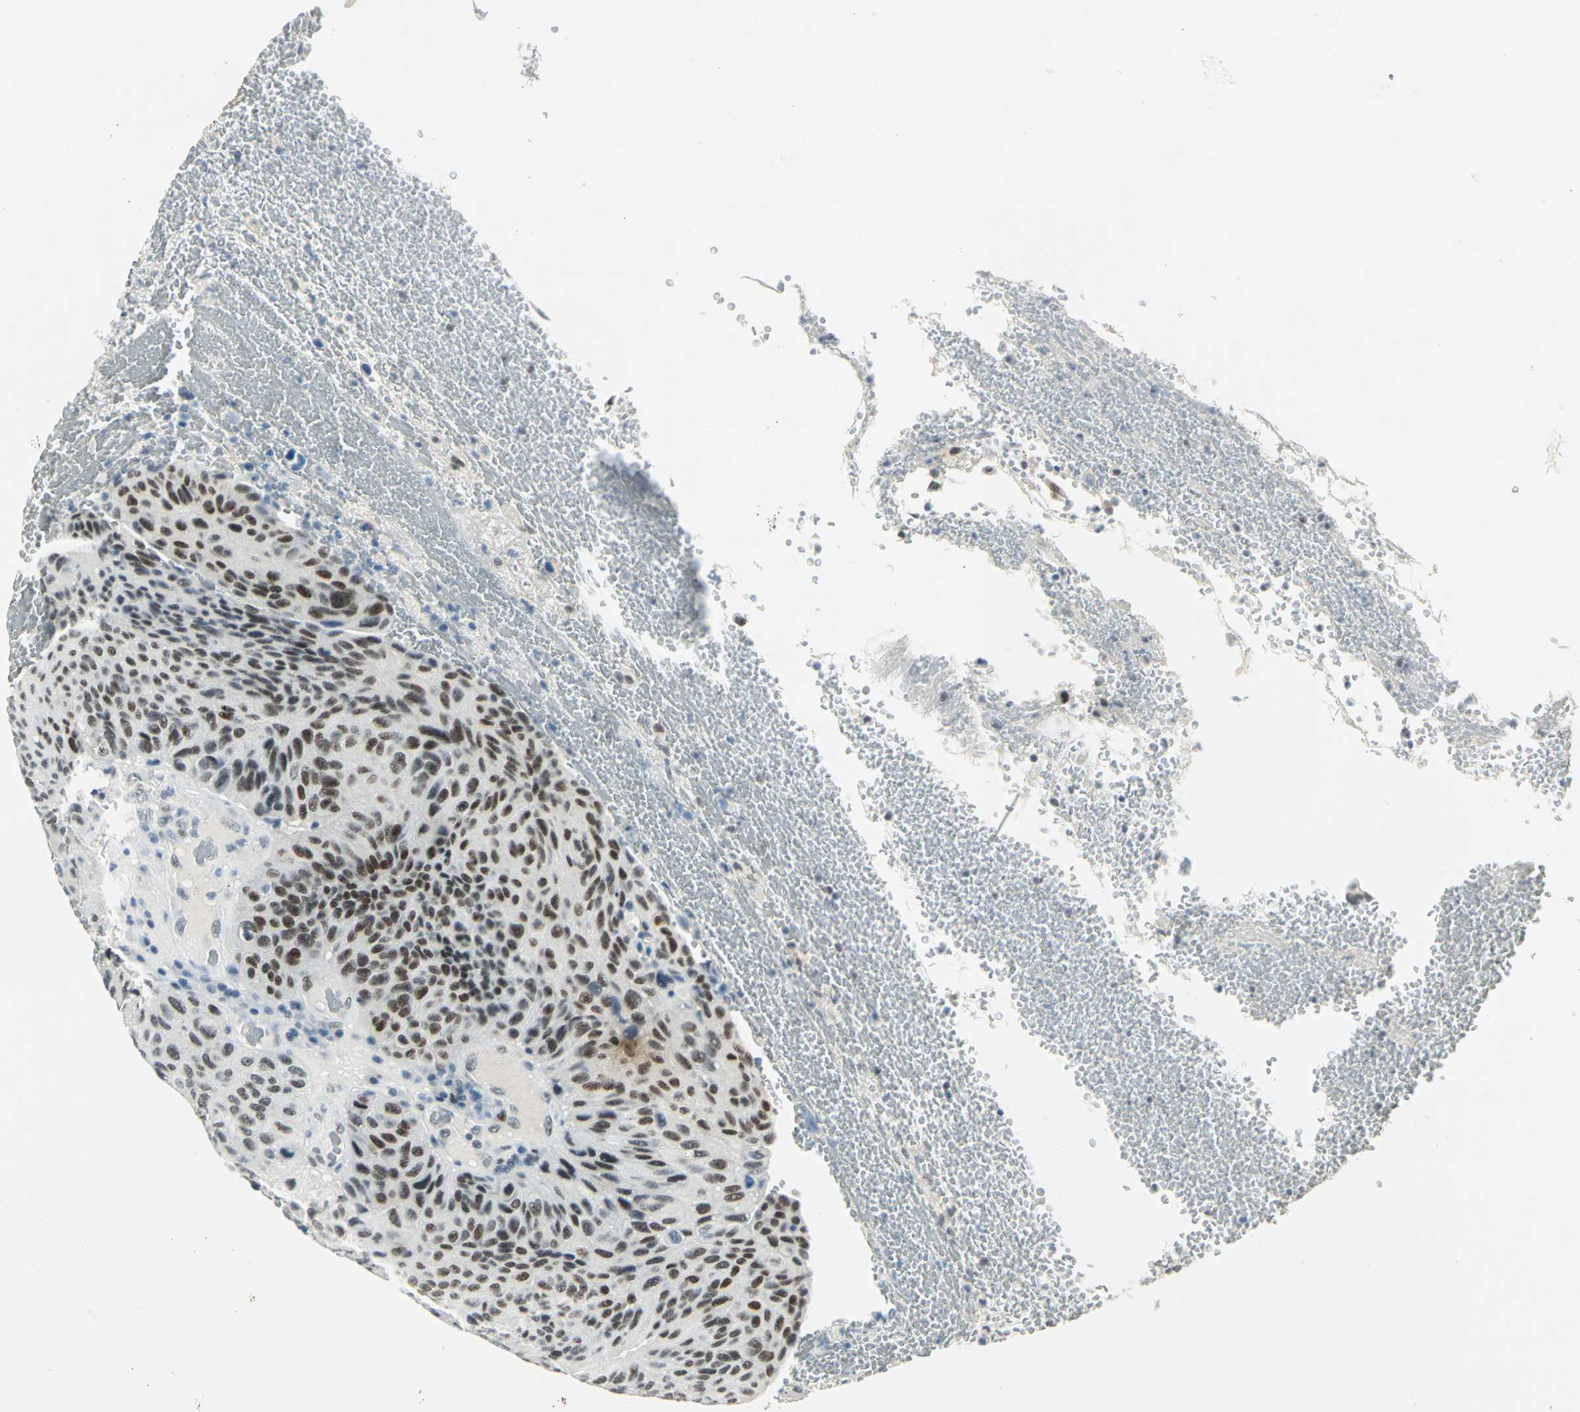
{"staining": {"intensity": "strong", "quantity": ">75%", "location": "nuclear"}, "tissue": "urothelial cancer", "cell_type": "Tumor cells", "image_type": "cancer", "snomed": [{"axis": "morphology", "description": "Urothelial carcinoma, High grade"}, {"axis": "topography", "description": "Urinary bladder"}], "caption": "An image of urothelial cancer stained for a protein reveals strong nuclear brown staining in tumor cells.", "gene": "MEIS2", "patient": {"sex": "male", "age": 66}}